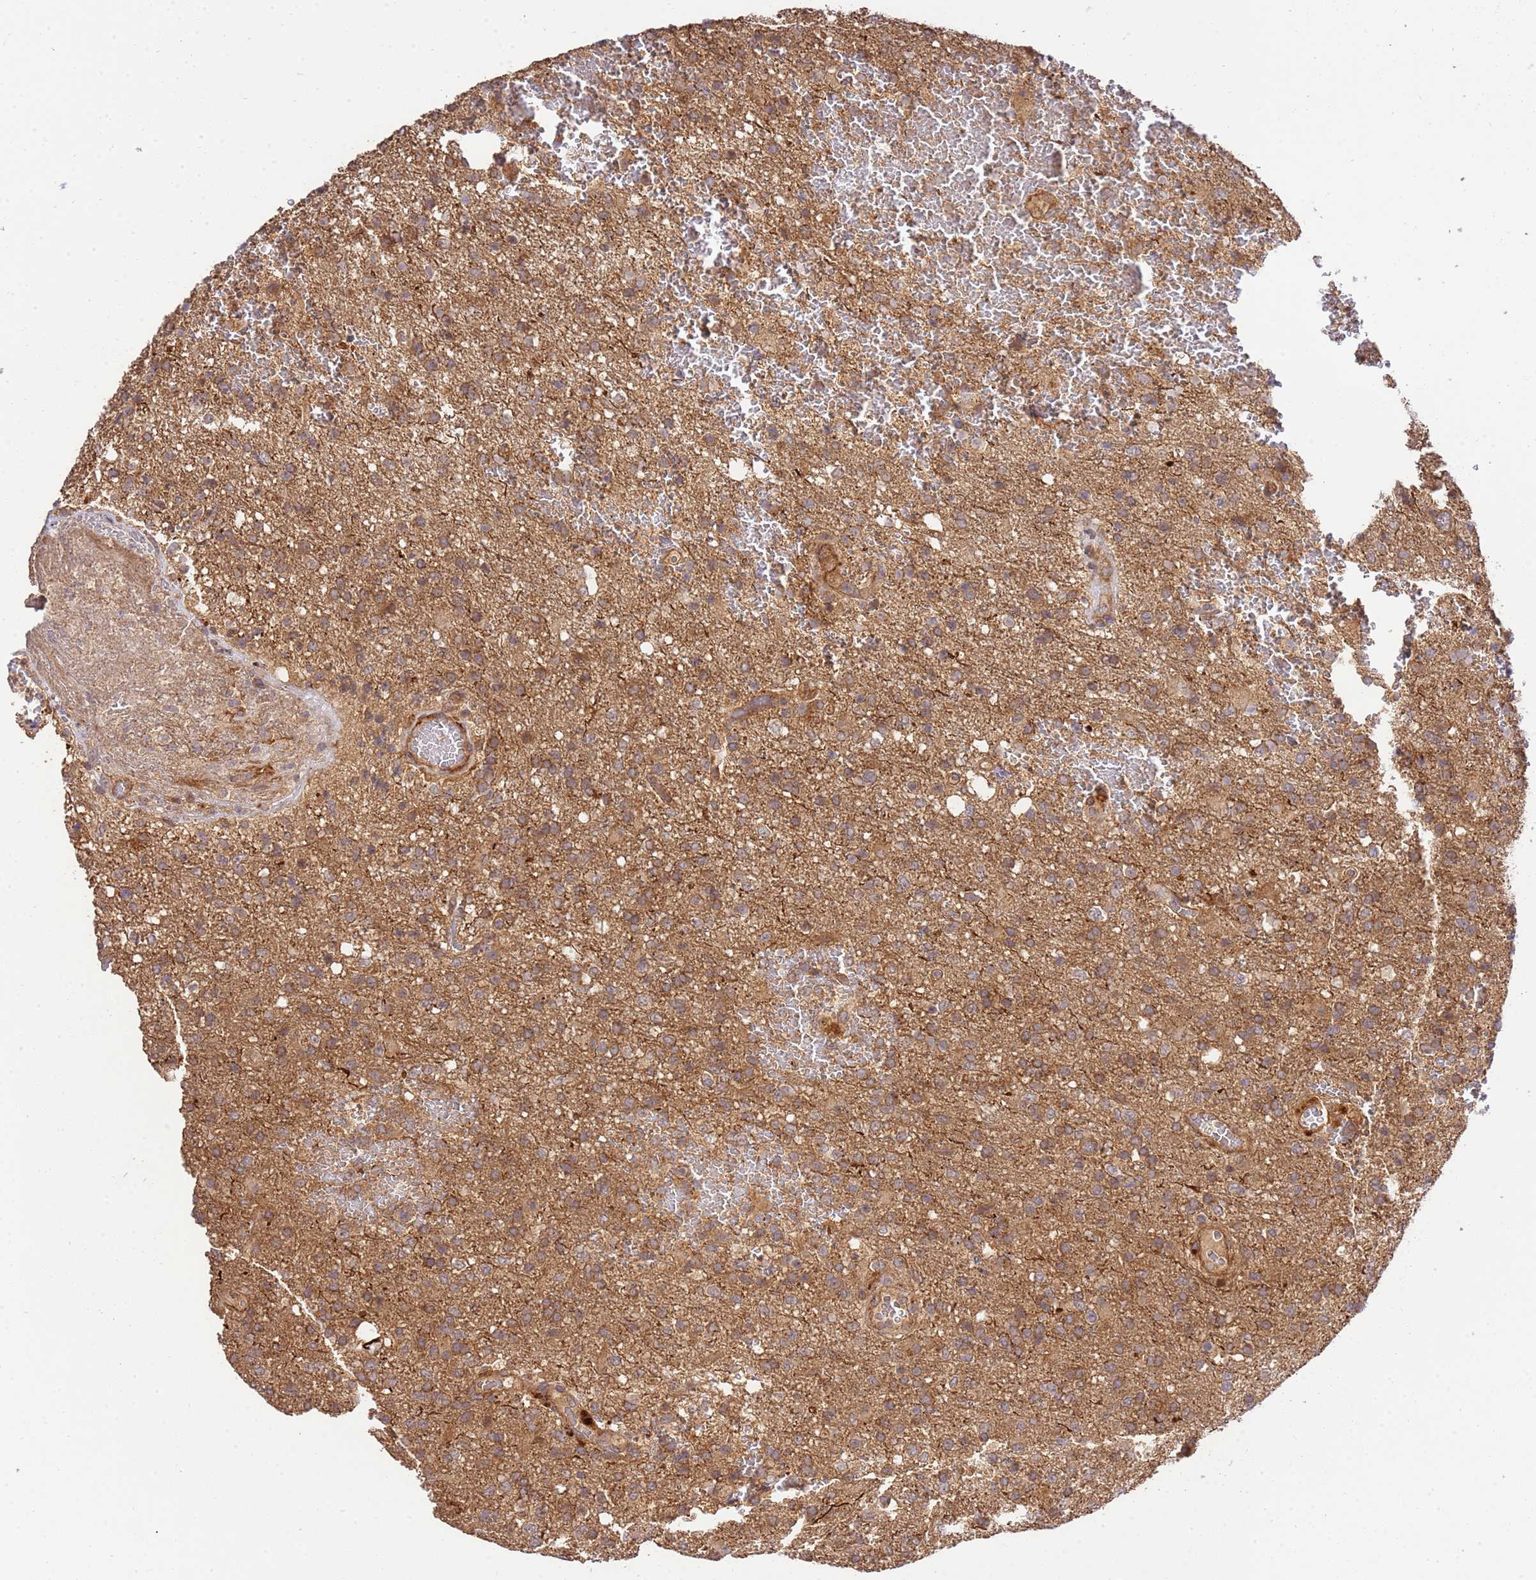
{"staining": {"intensity": "moderate", "quantity": ">75%", "location": "cytoplasmic/membranous"}, "tissue": "glioma", "cell_type": "Tumor cells", "image_type": "cancer", "snomed": [{"axis": "morphology", "description": "Glioma, malignant, High grade"}, {"axis": "topography", "description": "Brain"}], "caption": "Immunohistochemistry staining of malignant high-grade glioma, which shows medium levels of moderate cytoplasmic/membranous expression in approximately >75% of tumor cells indicating moderate cytoplasmic/membranous protein expression. The staining was performed using DAB (3,3'-diaminobenzidine) (brown) for protein detection and nuclei were counterstained in hematoxylin (blue).", "gene": "GAREM1", "patient": {"sex": "female", "age": 74}}